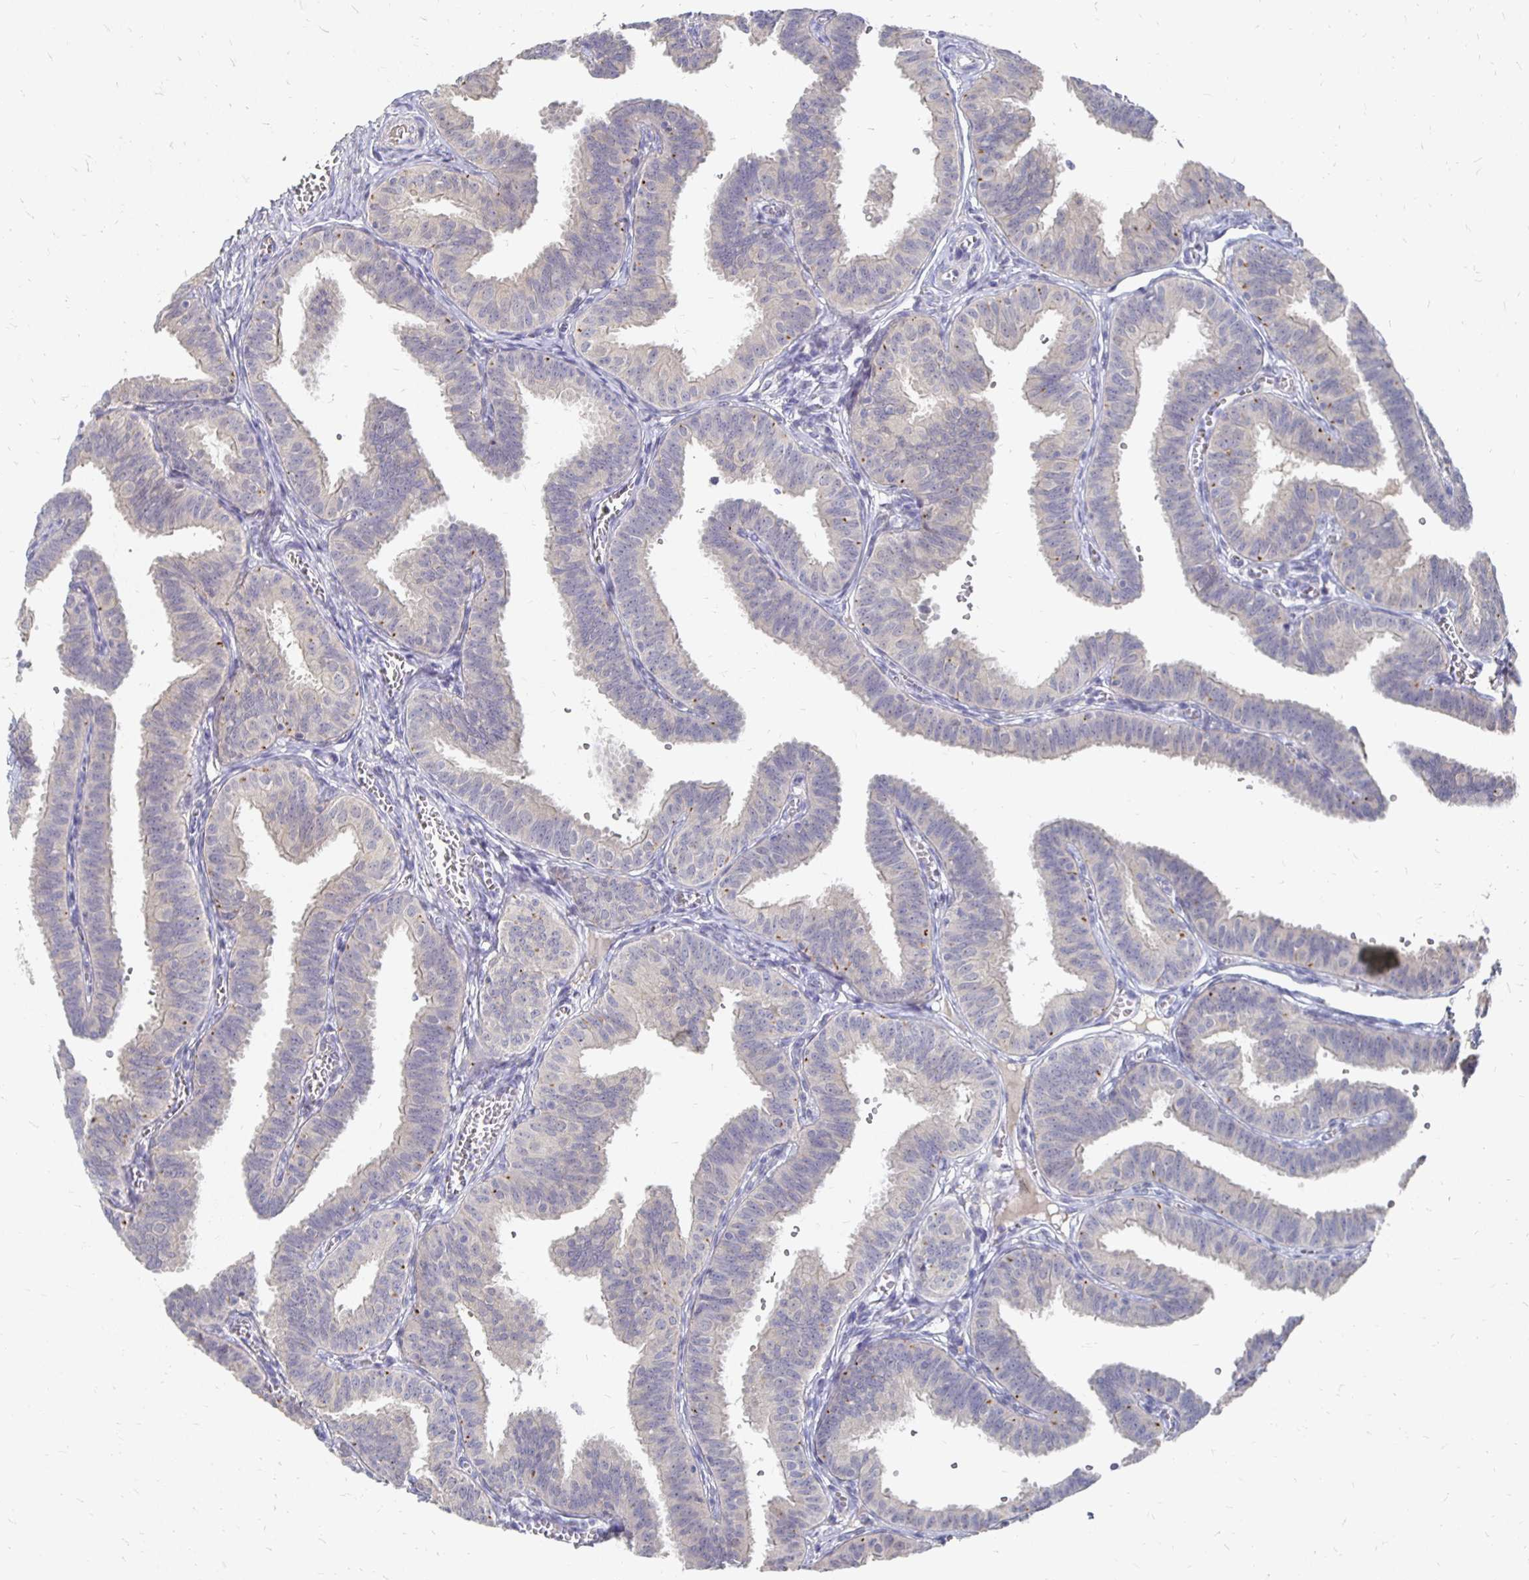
{"staining": {"intensity": "negative", "quantity": "none", "location": "none"}, "tissue": "fallopian tube", "cell_type": "Glandular cells", "image_type": "normal", "snomed": [{"axis": "morphology", "description": "Normal tissue, NOS"}, {"axis": "topography", "description": "Fallopian tube"}], "caption": "Photomicrograph shows no significant protein expression in glandular cells of unremarkable fallopian tube.", "gene": "FKRP", "patient": {"sex": "female", "age": 25}}